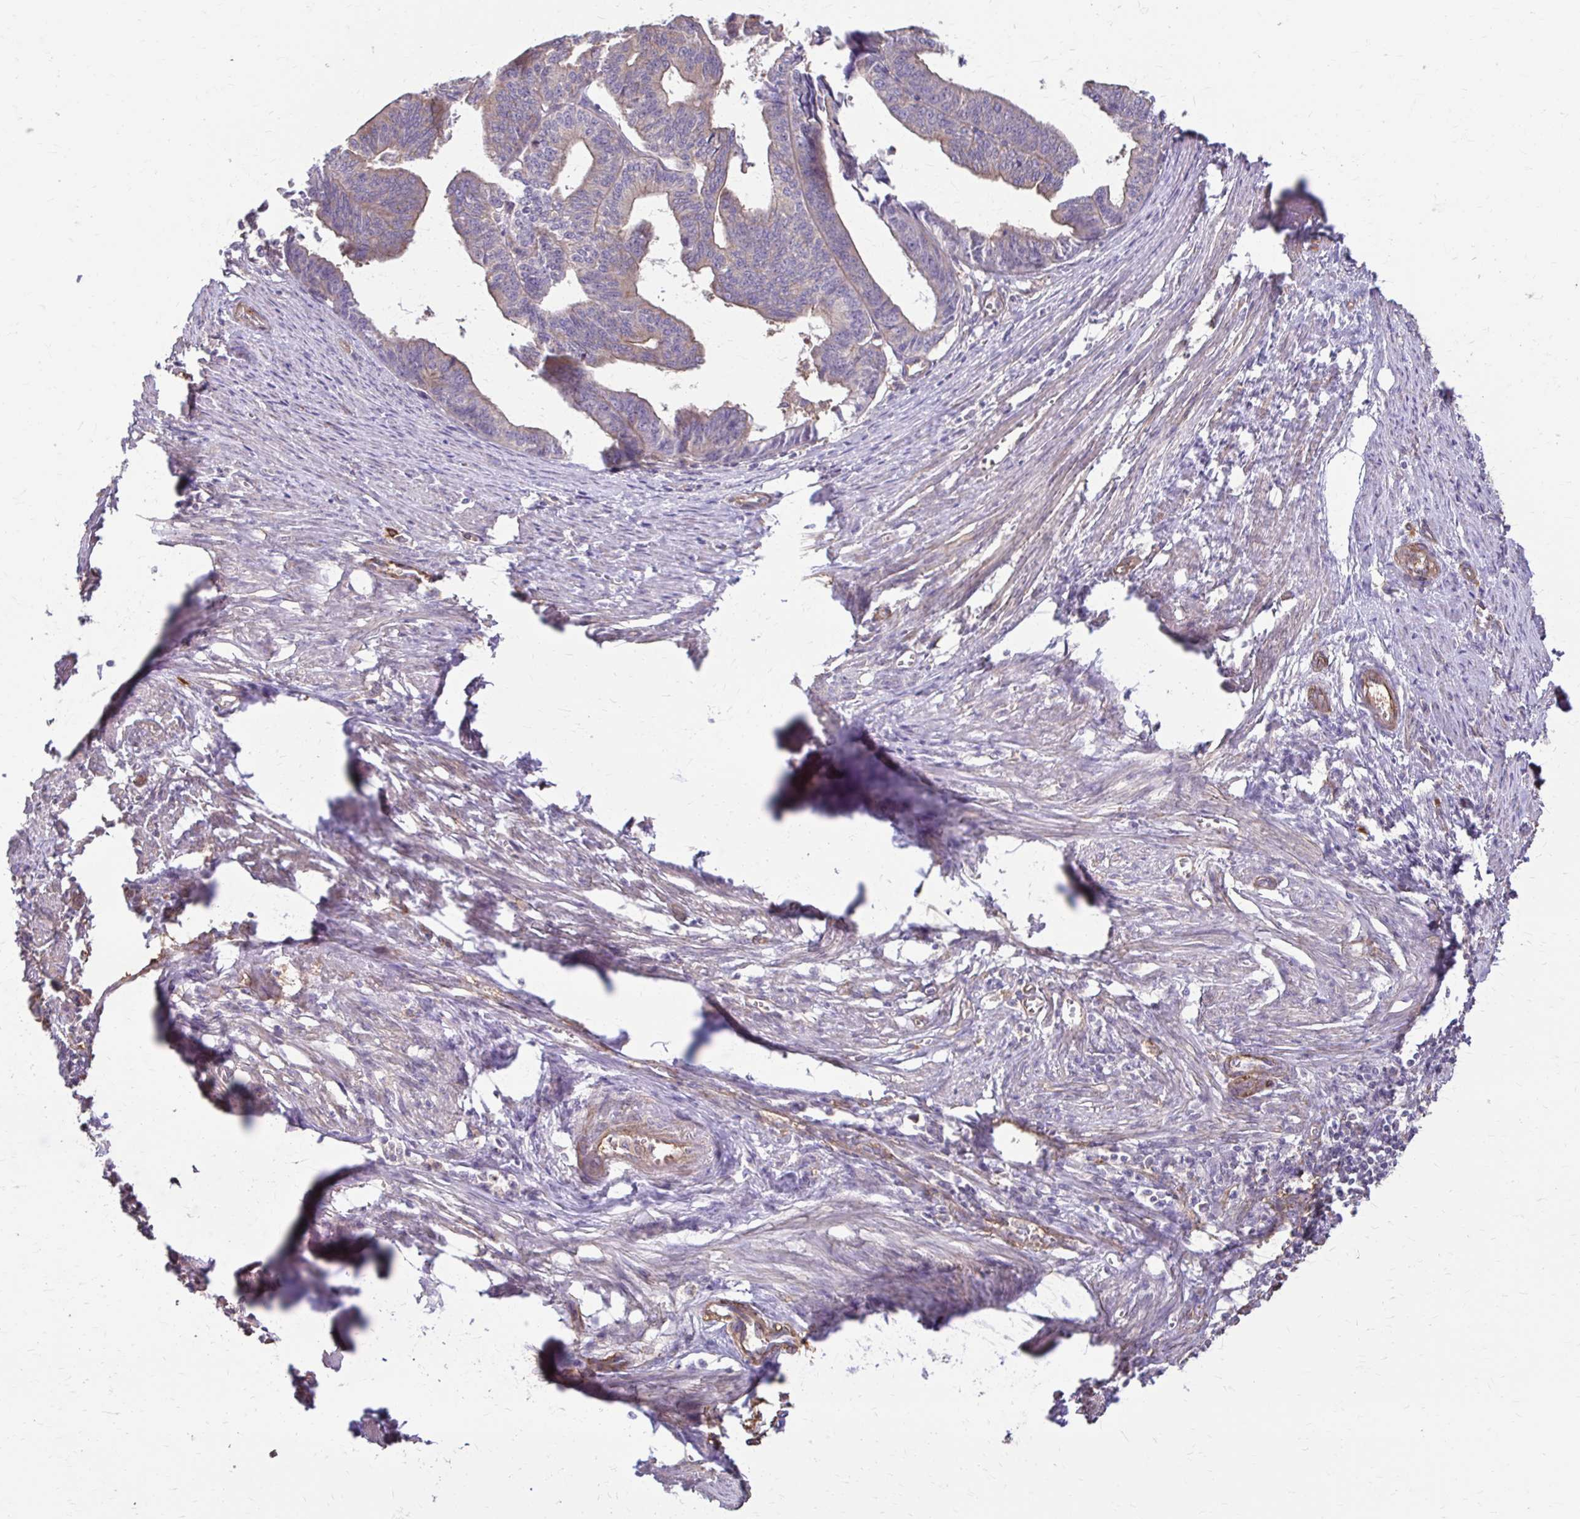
{"staining": {"intensity": "negative", "quantity": "none", "location": "none"}, "tissue": "endometrial cancer", "cell_type": "Tumor cells", "image_type": "cancer", "snomed": [{"axis": "morphology", "description": "Adenocarcinoma, NOS"}, {"axis": "topography", "description": "Endometrium"}], "caption": "Immunohistochemical staining of endometrial adenocarcinoma displays no significant expression in tumor cells.", "gene": "DSP", "patient": {"sex": "female", "age": 65}}